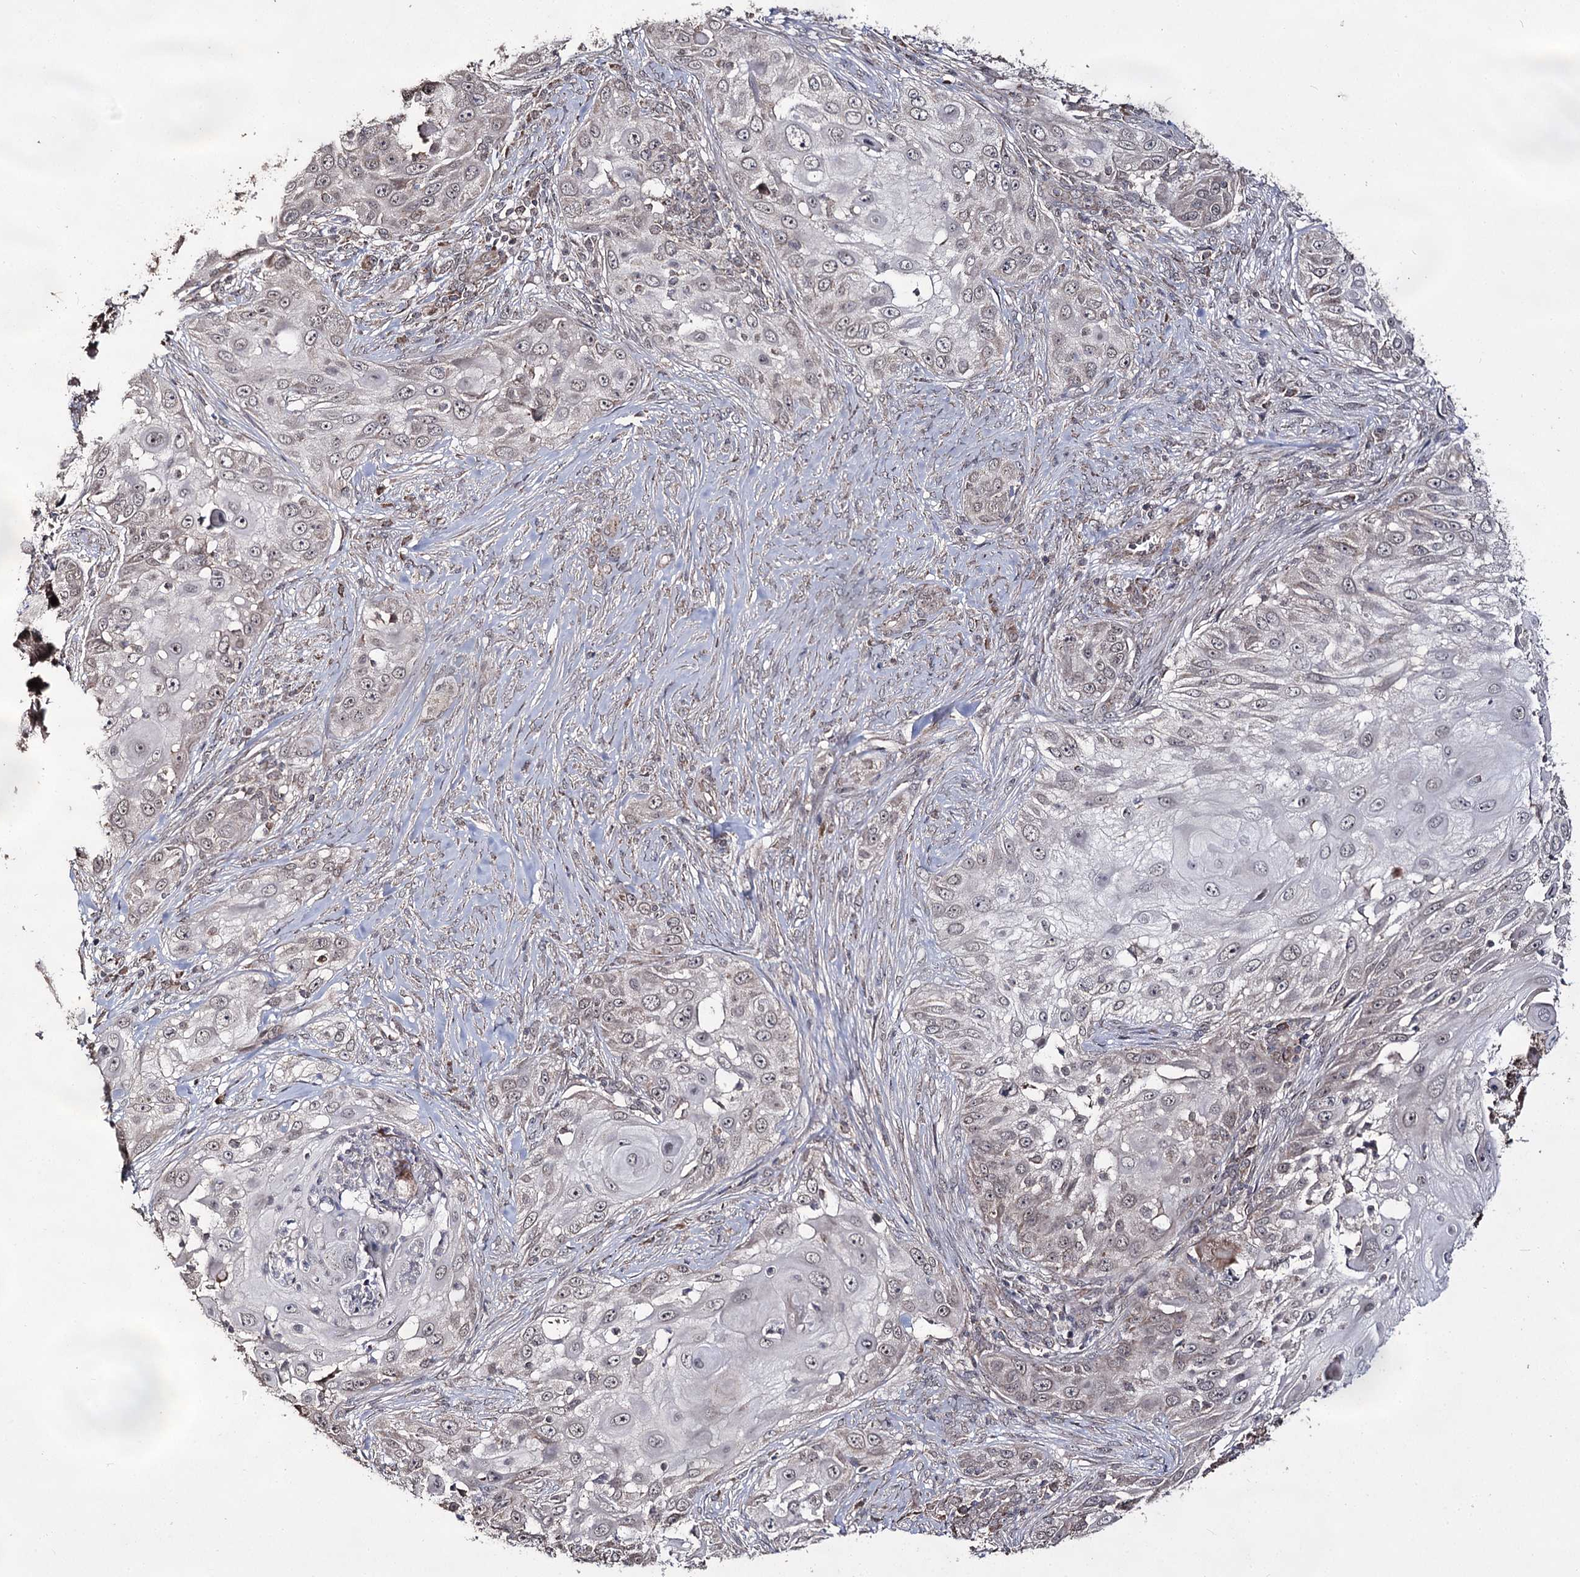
{"staining": {"intensity": "negative", "quantity": "none", "location": "none"}, "tissue": "skin cancer", "cell_type": "Tumor cells", "image_type": "cancer", "snomed": [{"axis": "morphology", "description": "Squamous cell carcinoma, NOS"}, {"axis": "topography", "description": "Skin"}], "caption": "This is an immunohistochemistry (IHC) histopathology image of human skin squamous cell carcinoma. There is no expression in tumor cells.", "gene": "ACTR6", "patient": {"sex": "female", "age": 44}}